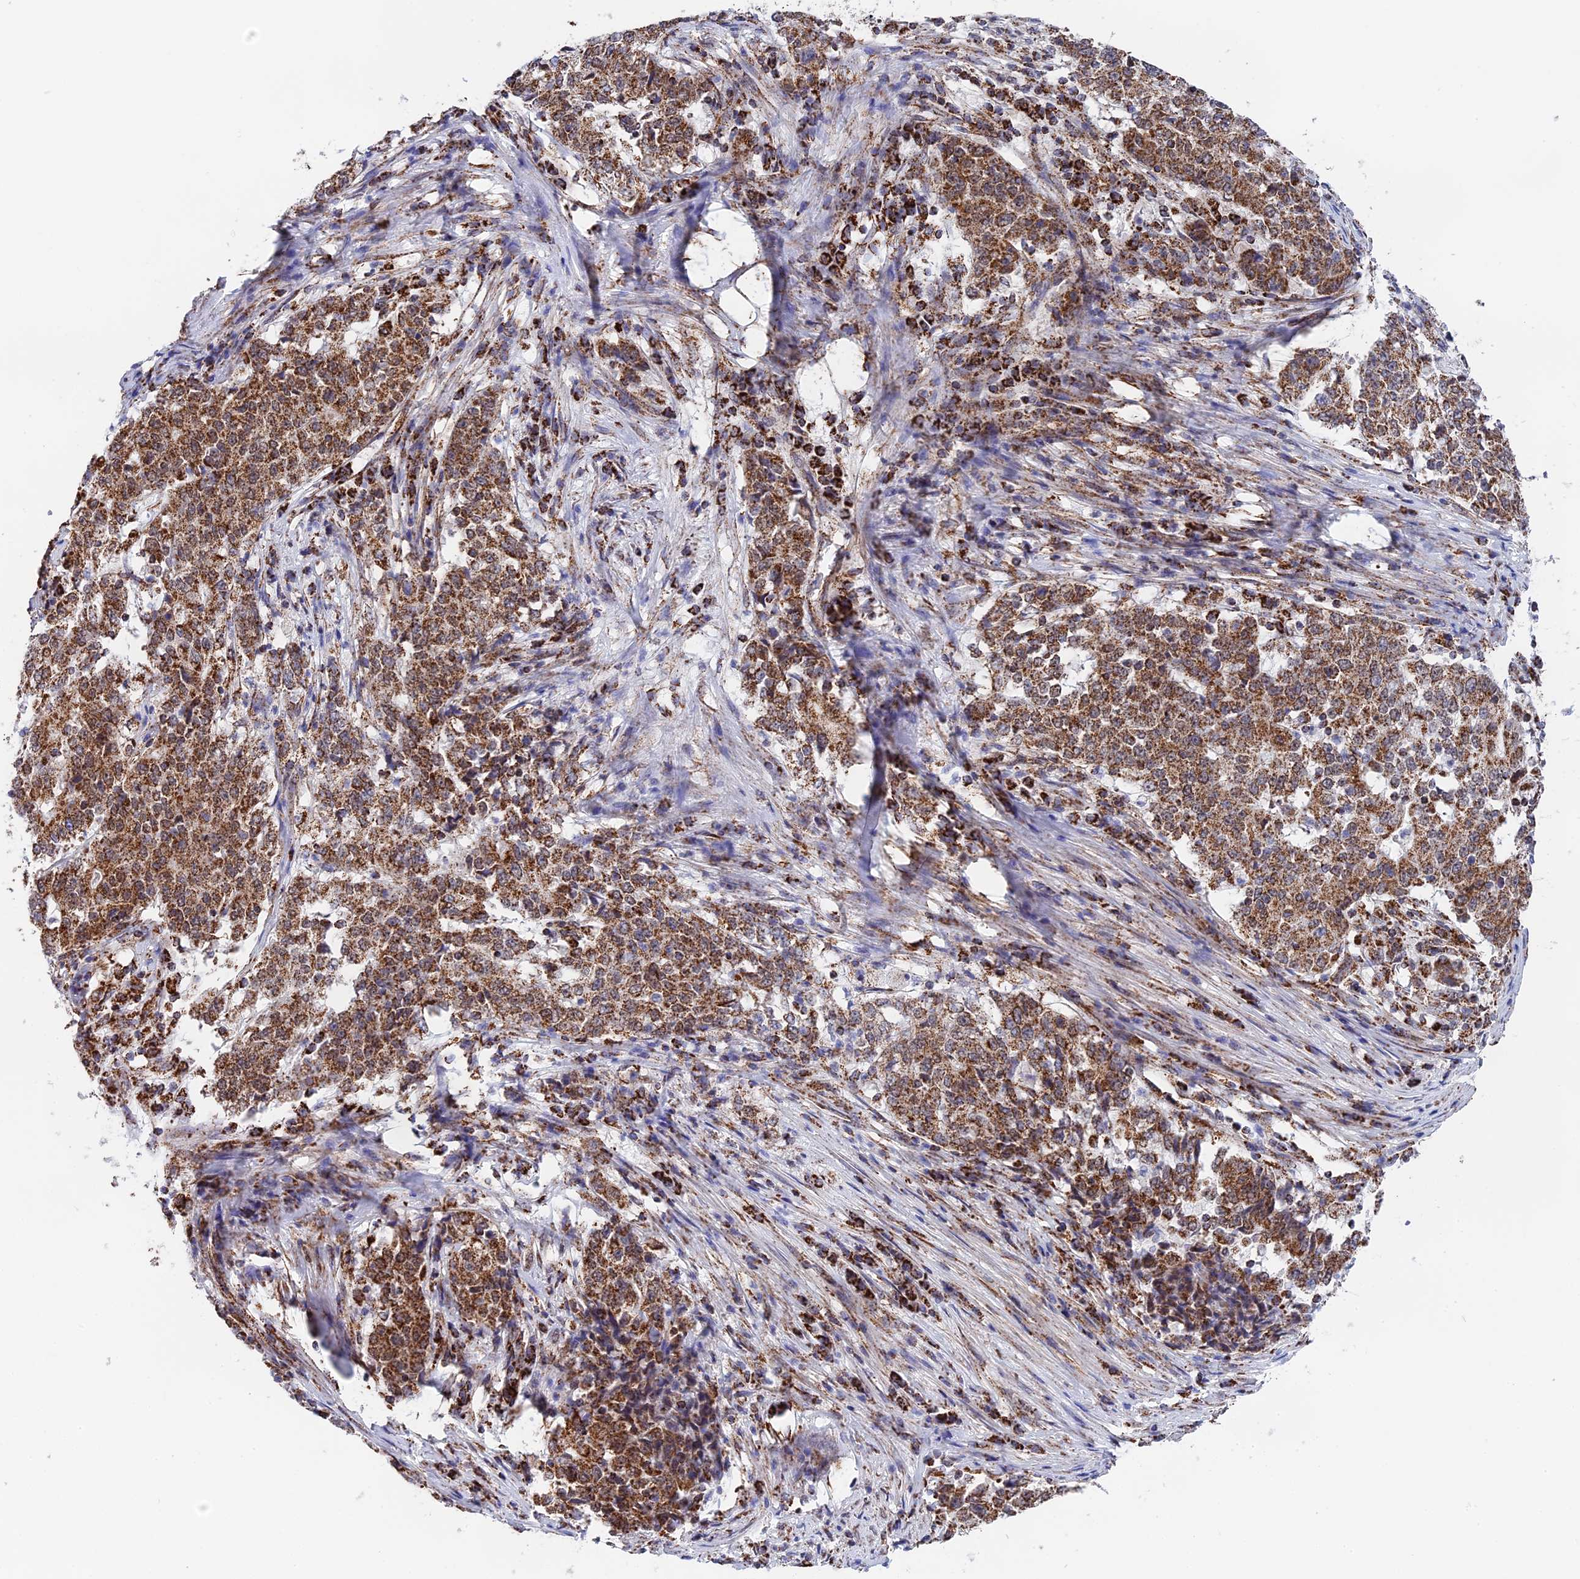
{"staining": {"intensity": "strong", "quantity": ">75%", "location": "cytoplasmic/membranous"}, "tissue": "stomach cancer", "cell_type": "Tumor cells", "image_type": "cancer", "snomed": [{"axis": "morphology", "description": "Adenocarcinoma, NOS"}, {"axis": "topography", "description": "Stomach"}], "caption": "Adenocarcinoma (stomach) stained for a protein (brown) shows strong cytoplasmic/membranous positive positivity in about >75% of tumor cells.", "gene": "CDC16", "patient": {"sex": "male", "age": 59}}